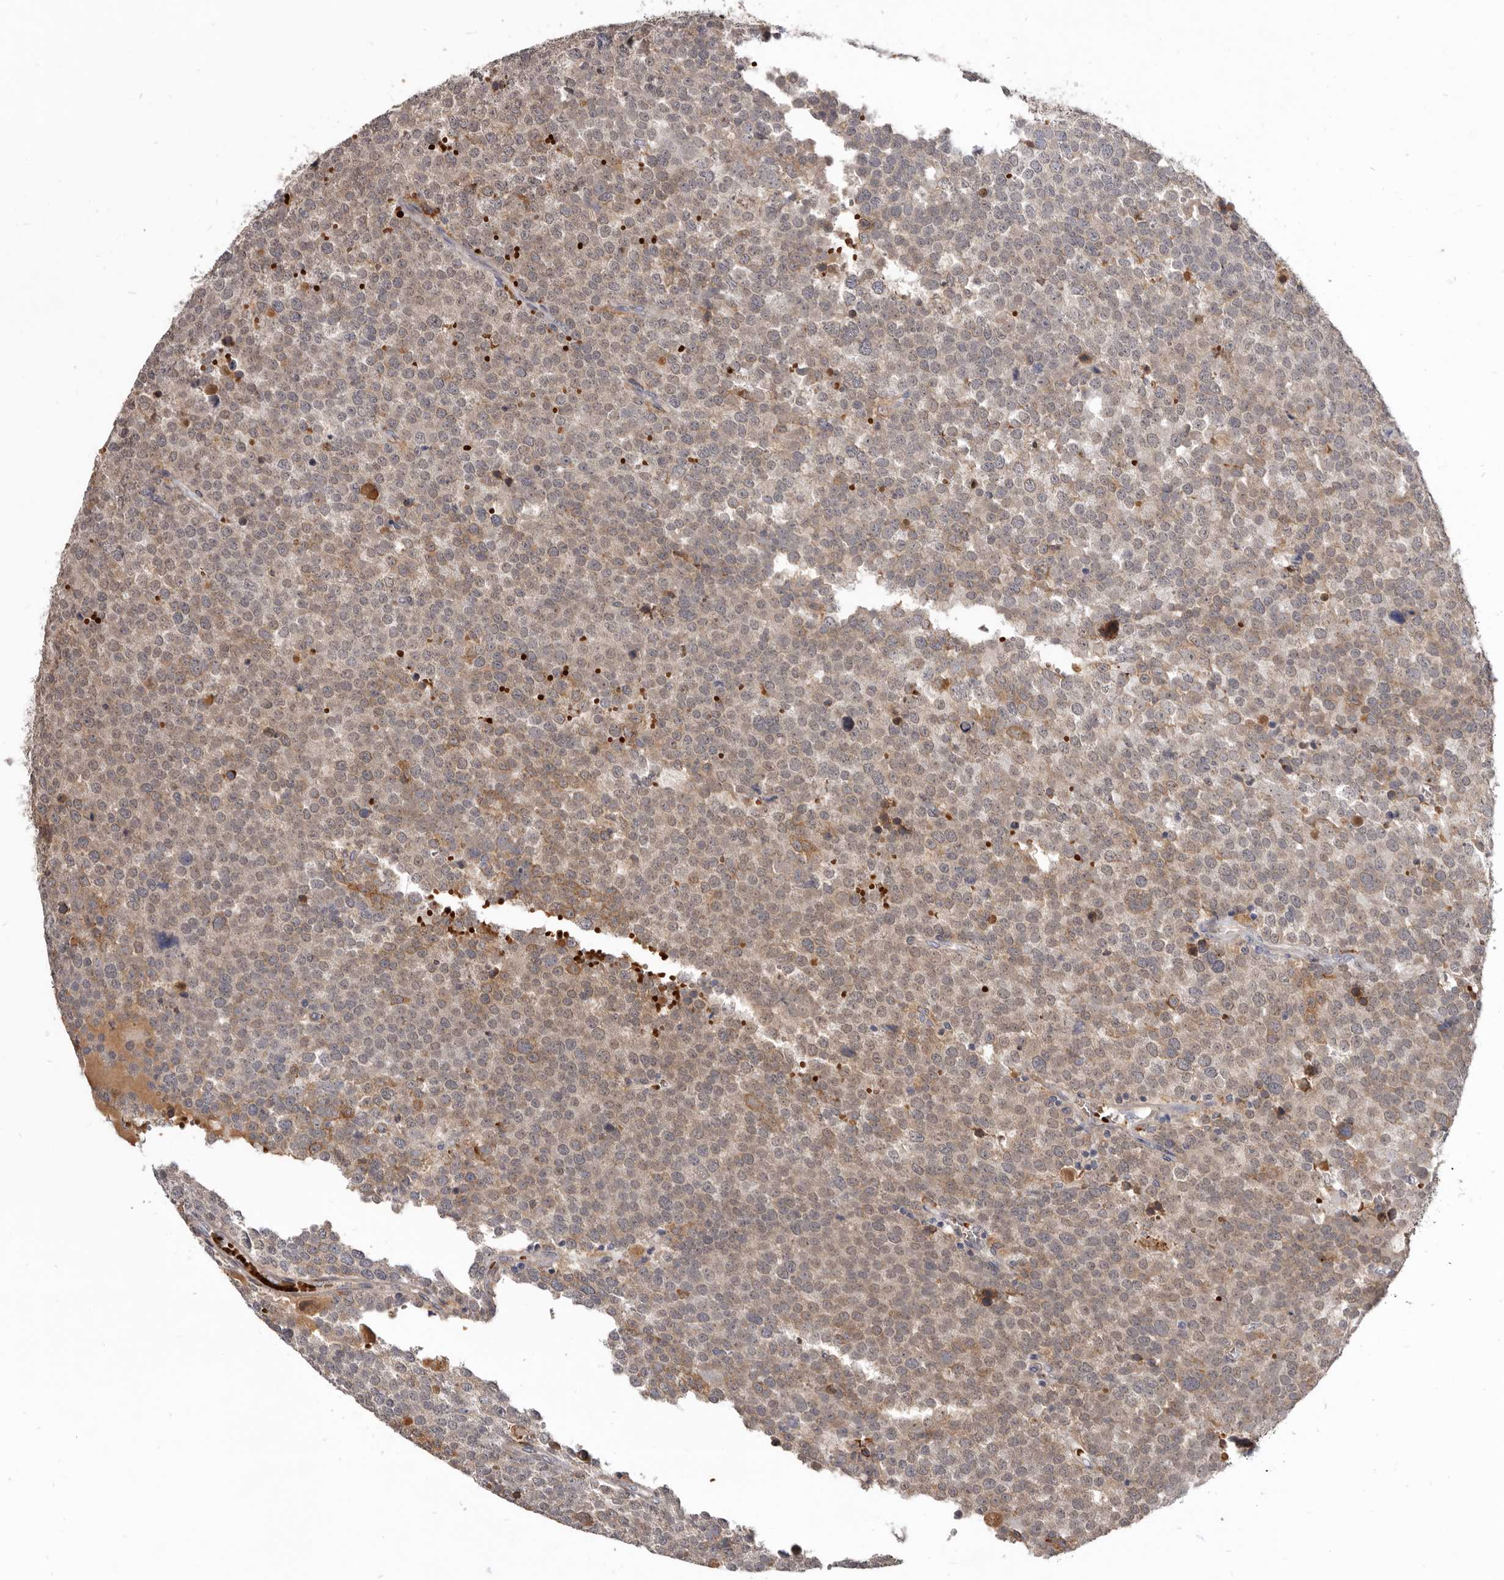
{"staining": {"intensity": "moderate", "quantity": "<25%", "location": "cytoplasmic/membranous"}, "tissue": "testis cancer", "cell_type": "Tumor cells", "image_type": "cancer", "snomed": [{"axis": "morphology", "description": "Seminoma, NOS"}, {"axis": "topography", "description": "Testis"}], "caption": "This is an image of immunohistochemistry staining of testis seminoma, which shows moderate positivity in the cytoplasmic/membranous of tumor cells.", "gene": "NENF", "patient": {"sex": "male", "age": 71}}